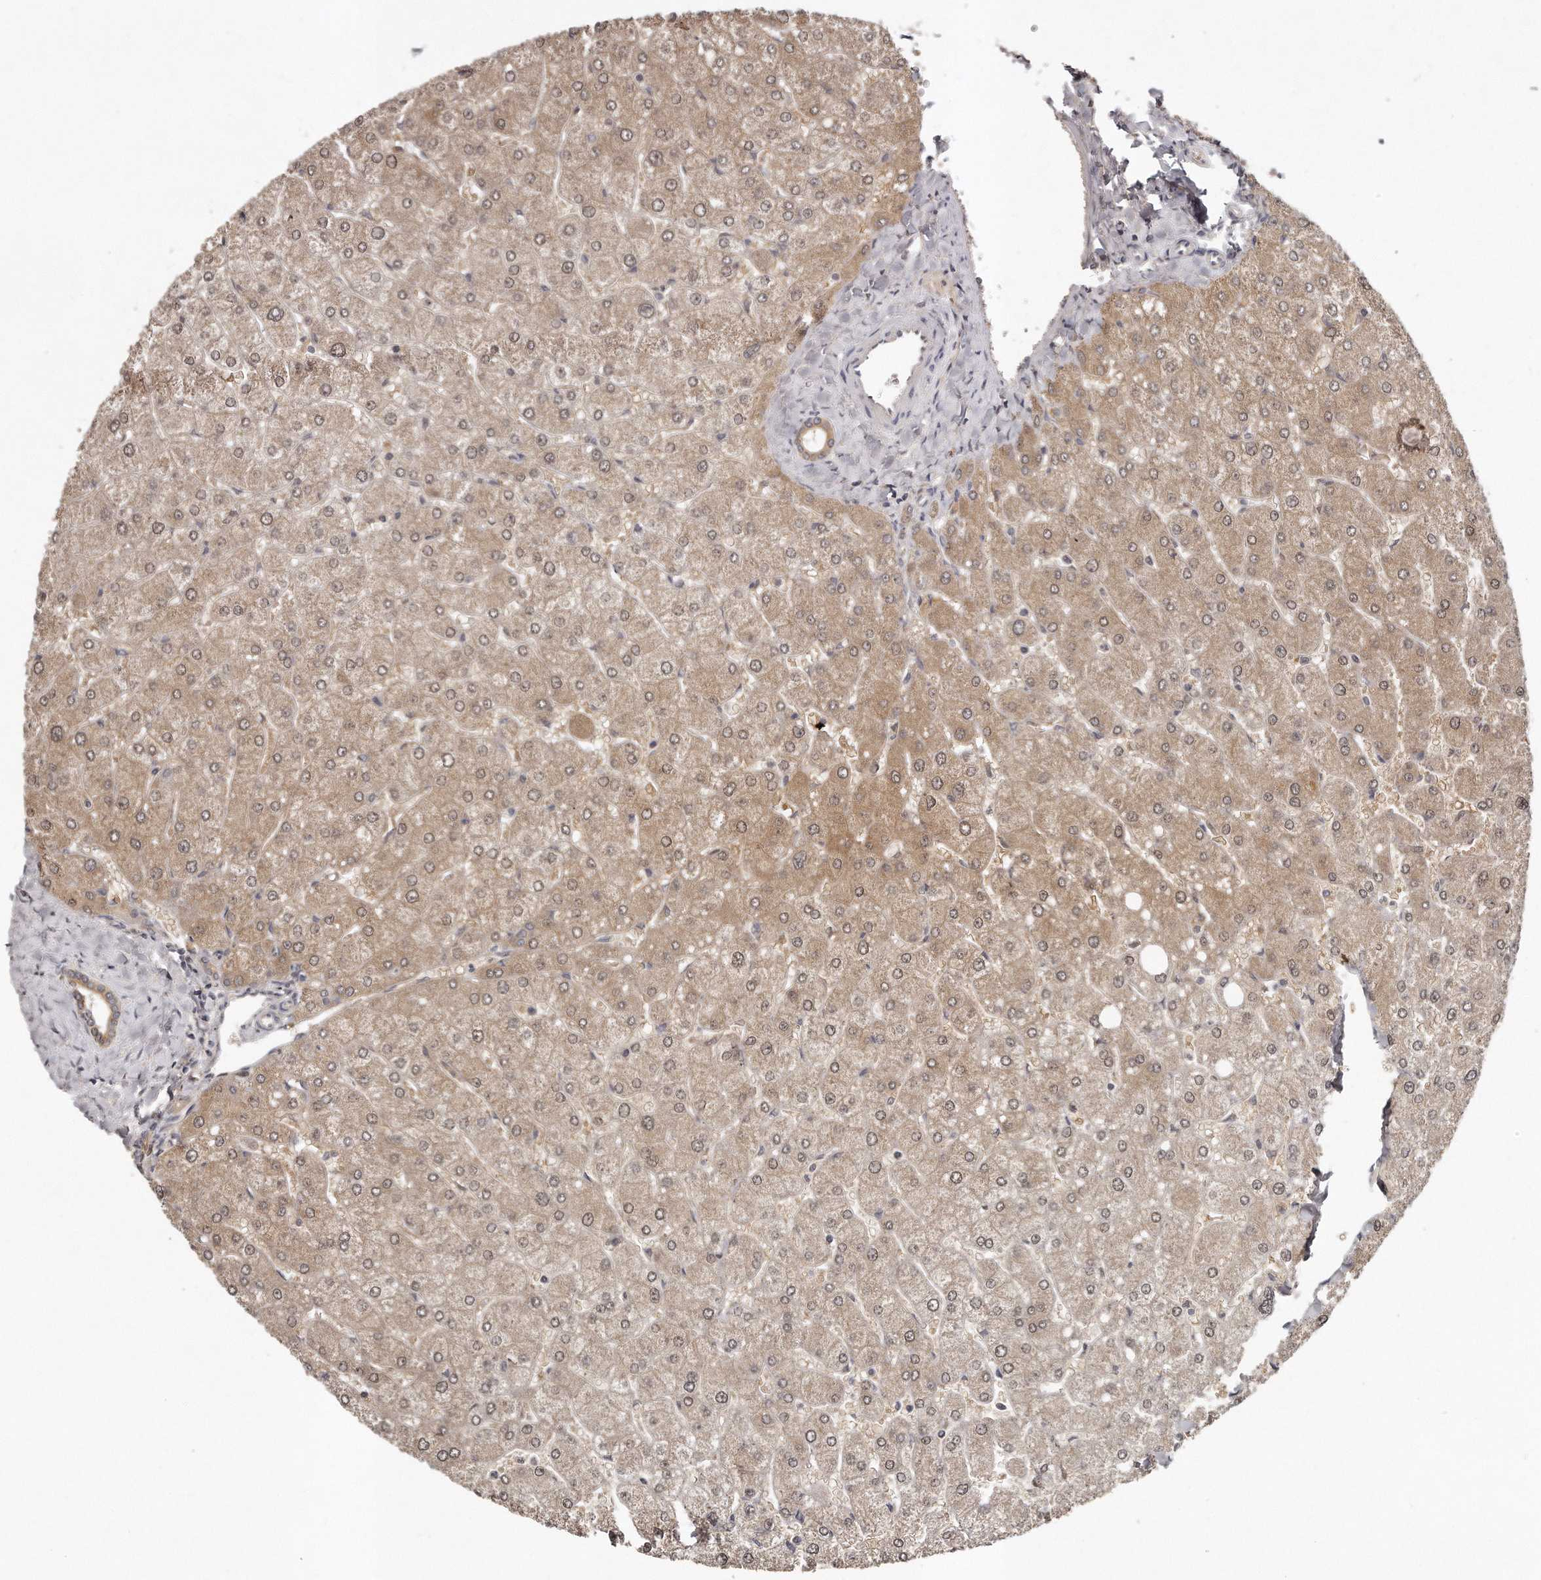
{"staining": {"intensity": "weak", "quantity": ">75%", "location": "cytoplasmic/membranous"}, "tissue": "liver", "cell_type": "Cholangiocytes", "image_type": "normal", "snomed": [{"axis": "morphology", "description": "Normal tissue, NOS"}, {"axis": "topography", "description": "Liver"}], "caption": "The immunohistochemical stain labels weak cytoplasmic/membranous staining in cholangiocytes of benign liver. (brown staining indicates protein expression, while blue staining denotes nuclei).", "gene": "GGCT", "patient": {"sex": "male", "age": 55}}